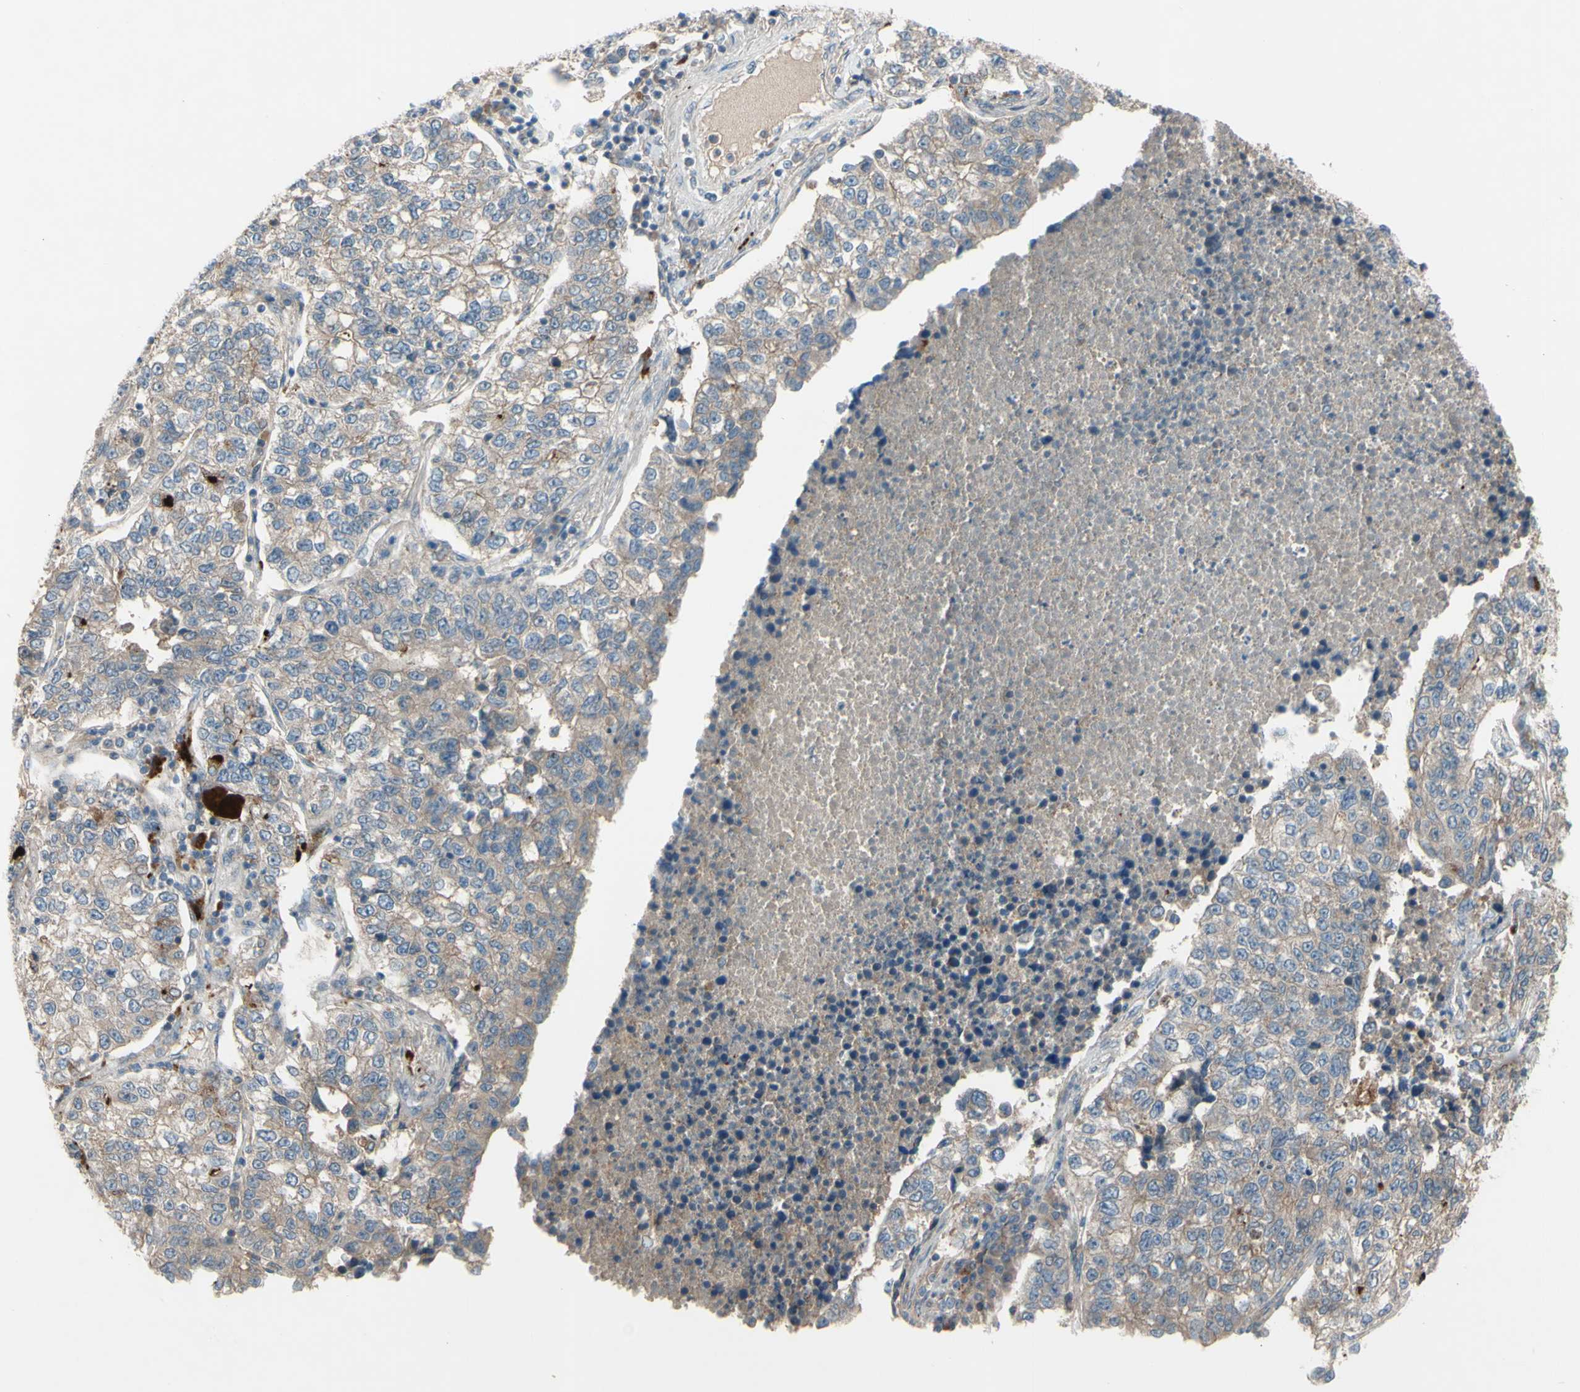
{"staining": {"intensity": "weak", "quantity": ">75%", "location": "cytoplasmic/membranous"}, "tissue": "lung cancer", "cell_type": "Tumor cells", "image_type": "cancer", "snomed": [{"axis": "morphology", "description": "Adenocarcinoma, NOS"}, {"axis": "topography", "description": "Lung"}], "caption": "Weak cytoplasmic/membranous positivity is present in approximately >75% of tumor cells in lung cancer.", "gene": "AFP", "patient": {"sex": "male", "age": 49}}